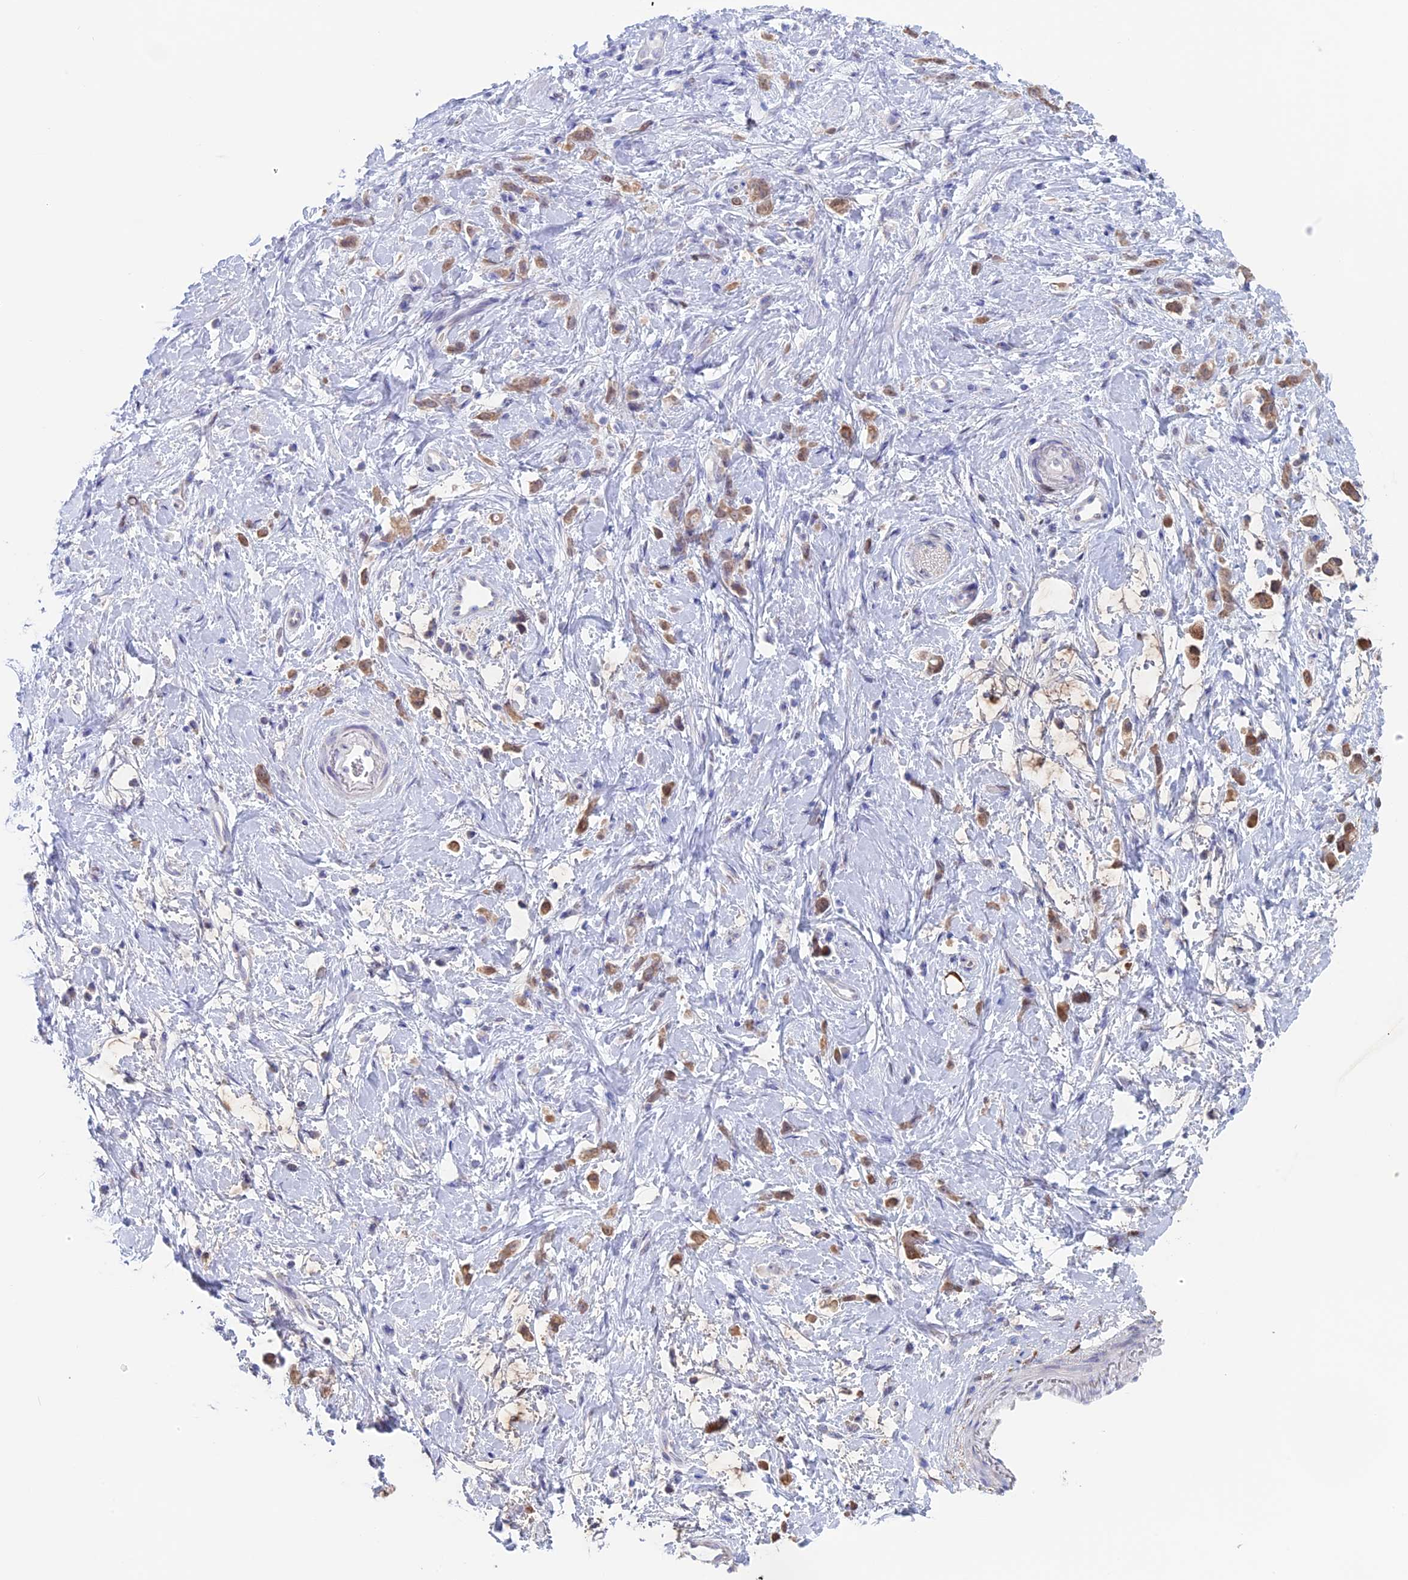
{"staining": {"intensity": "moderate", "quantity": ">75%", "location": "cytoplasmic/membranous,nuclear"}, "tissue": "stomach cancer", "cell_type": "Tumor cells", "image_type": "cancer", "snomed": [{"axis": "morphology", "description": "Adenocarcinoma, NOS"}, {"axis": "topography", "description": "Stomach"}], "caption": "Tumor cells demonstrate moderate cytoplasmic/membranous and nuclear expression in about >75% of cells in adenocarcinoma (stomach). (DAB = brown stain, brightfield microscopy at high magnification).", "gene": "LHFPL2", "patient": {"sex": "female", "age": 60}}